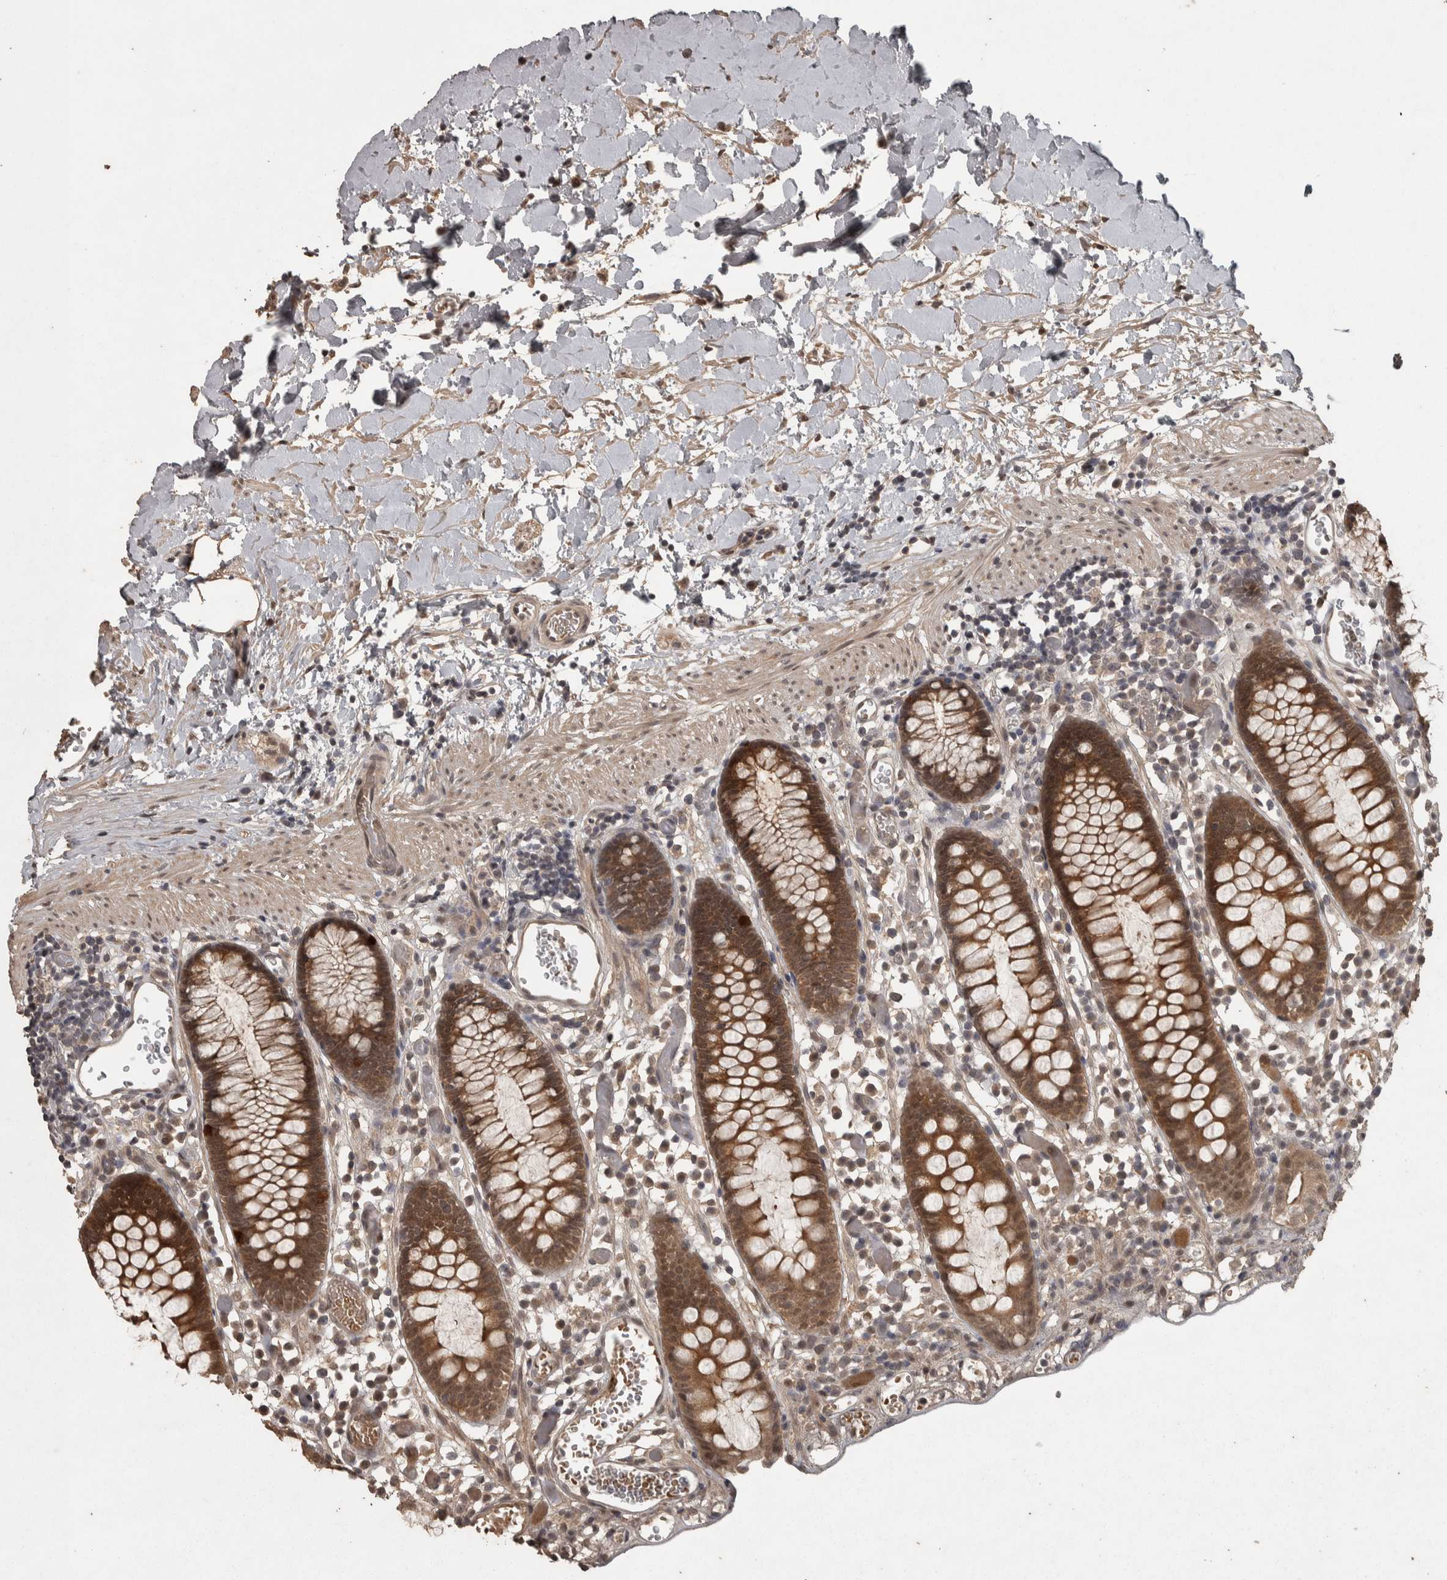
{"staining": {"intensity": "moderate", "quantity": ">75%", "location": "cytoplasmic/membranous"}, "tissue": "colon", "cell_type": "Endothelial cells", "image_type": "normal", "snomed": [{"axis": "morphology", "description": "Normal tissue, NOS"}, {"axis": "topography", "description": "Colon"}], "caption": "This micrograph demonstrates IHC staining of normal colon, with medium moderate cytoplasmic/membranous positivity in approximately >75% of endothelial cells.", "gene": "ACO1", "patient": {"sex": "male", "age": 14}}